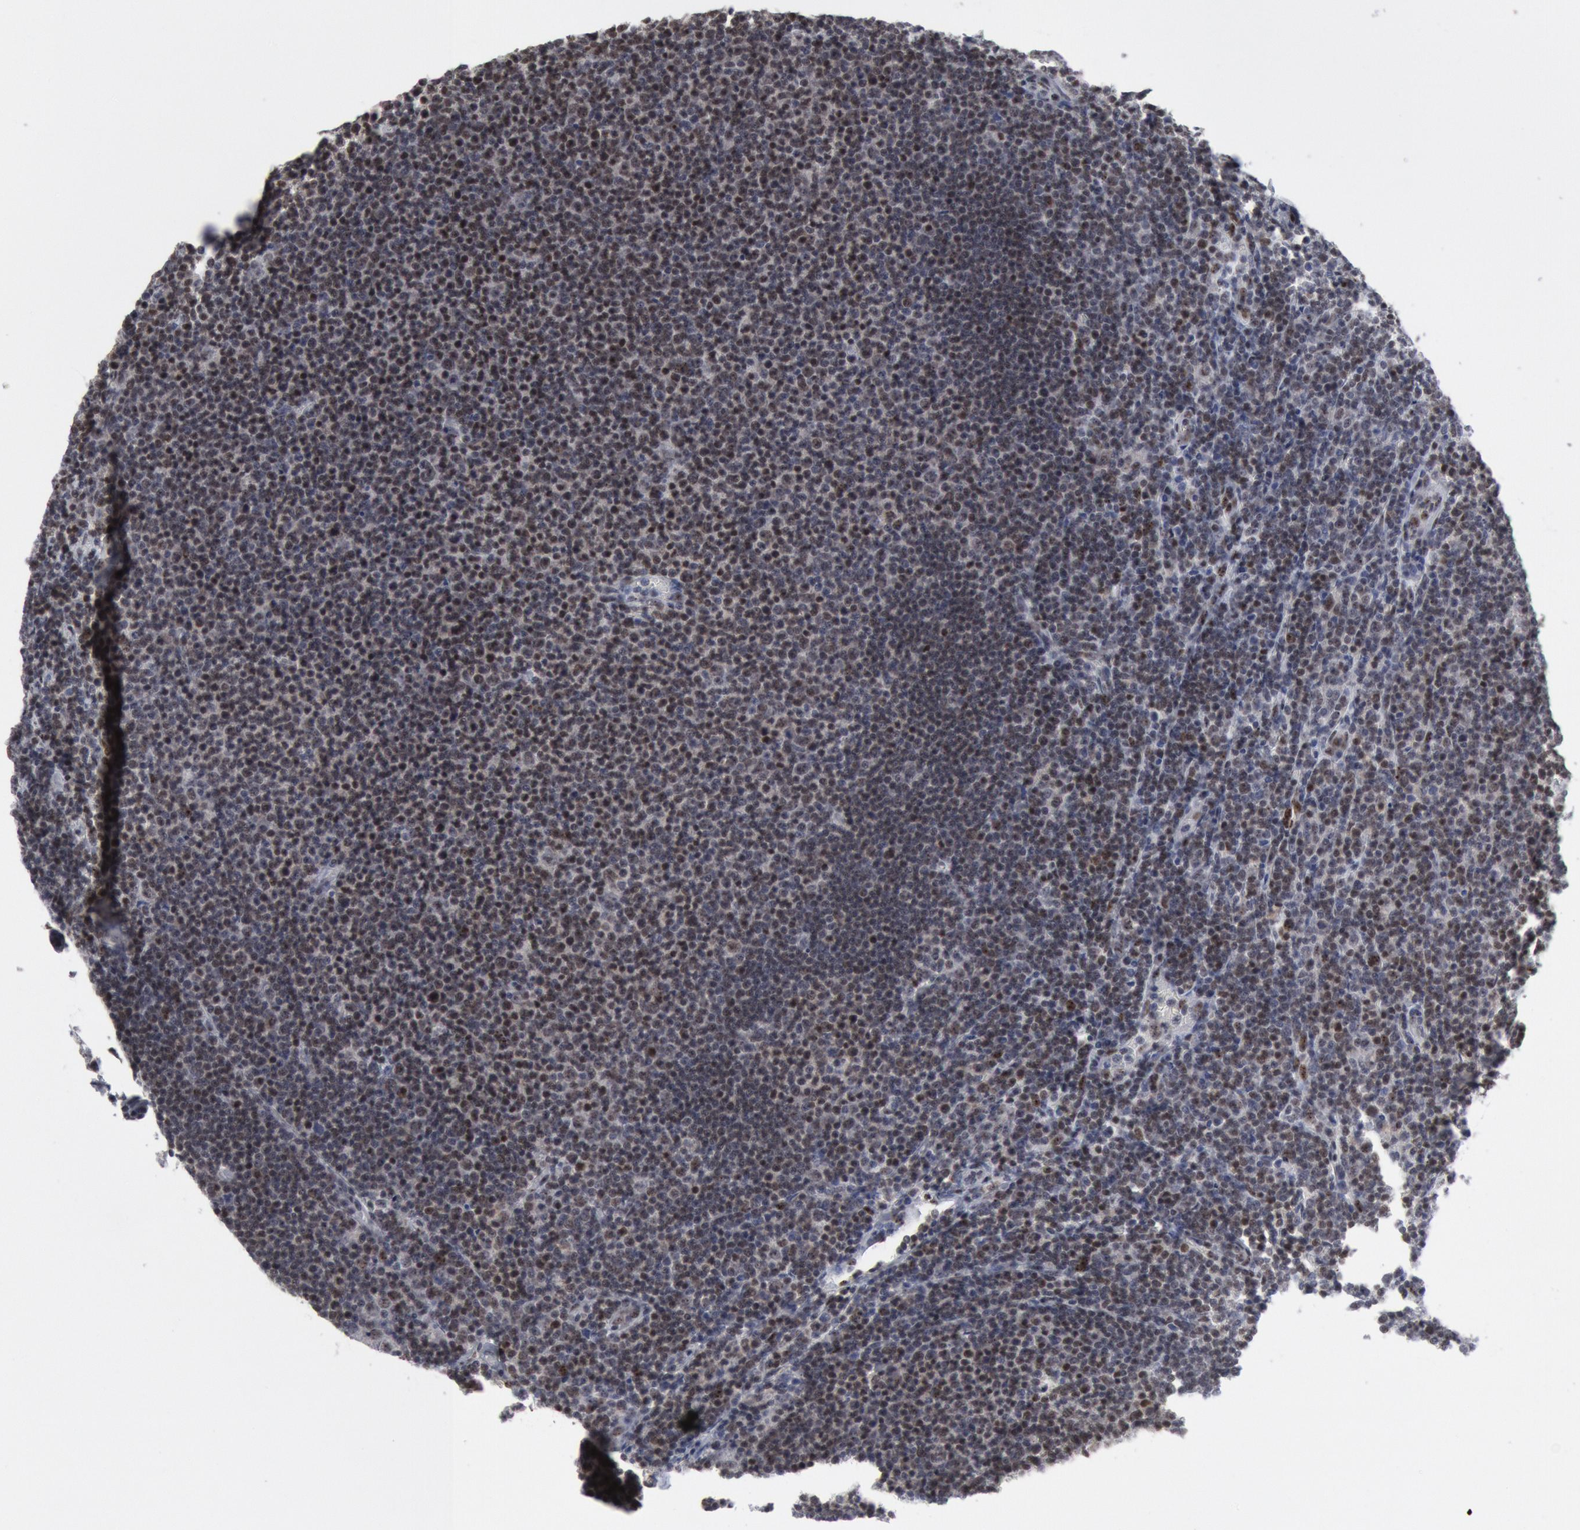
{"staining": {"intensity": "weak", "quantity": ">75%", "location": "nuclear"}, "tissue": "lymphoma", "cell_type": "Tumor cells", "image_type": "cancer", "snomed": [{"axis": "morphology", "description": "Malignant lymphoma, non-Hodgkin's type, Low grade"}, {"axis": "topography", "description": "Lymph node"}], "caption": "This is an image of immunohistochemistry staining of lymphoma, which shows weak positivity in the nuclear of tumor cells.", "gene": "FOXO1", "patient": {"sex": "male", "age": 74}}